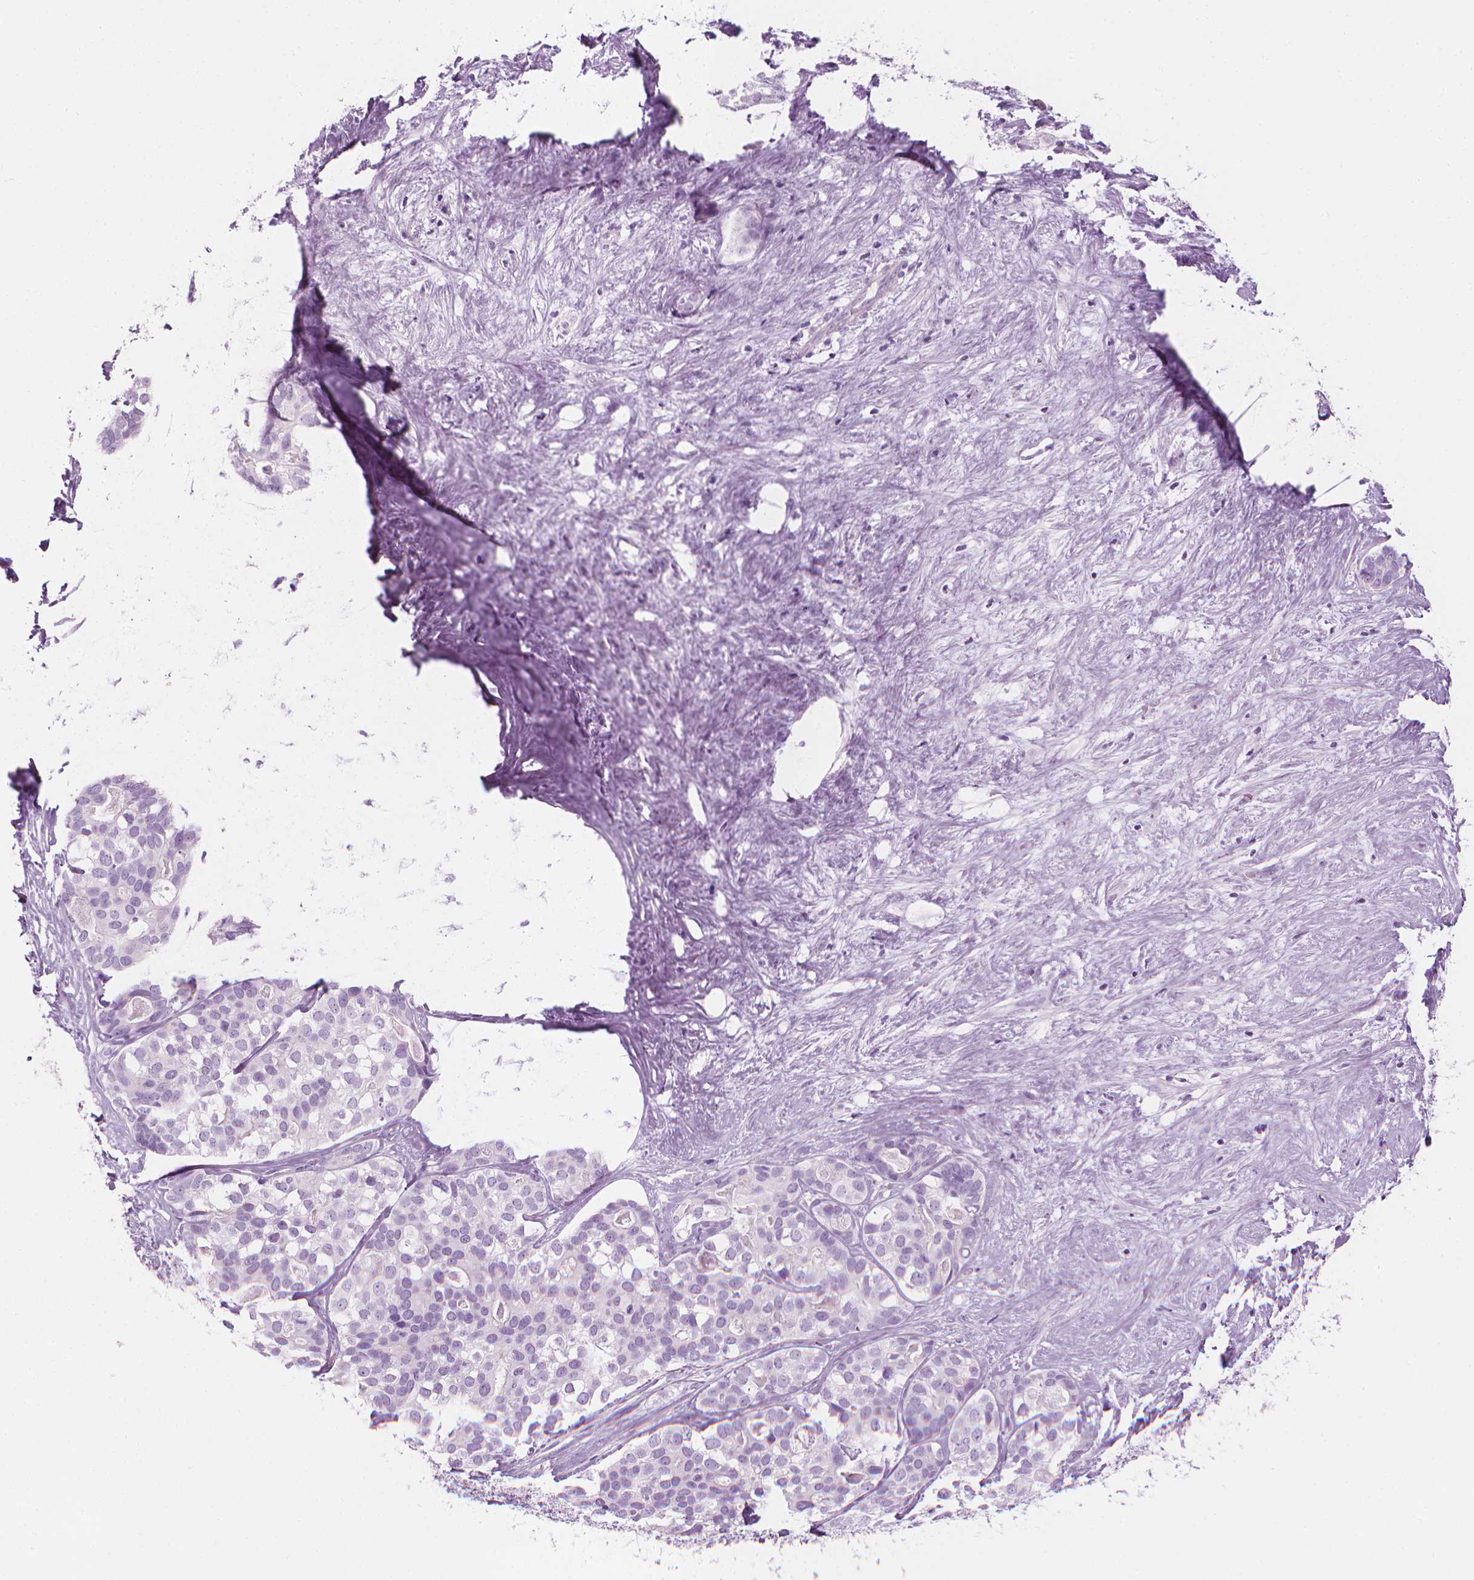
{"staining": {"intensity": "negative", "quantity": "none", "location": "none"}, "tissue": "liver cancer", "cell_type": "Tumor cells", "image_type": "cancer", "snomed": [{"axis": "morphology", "description": "Cholangiocarcinoma"}, {"axis": "topography", "description": "Liver"}], "caption": "A photomicrograph of human cholangiocarcinoma (liver) is negative for staining in tumor cells.", "gene": "SCG3", "patient": {"sex": "male", "age": 56}}